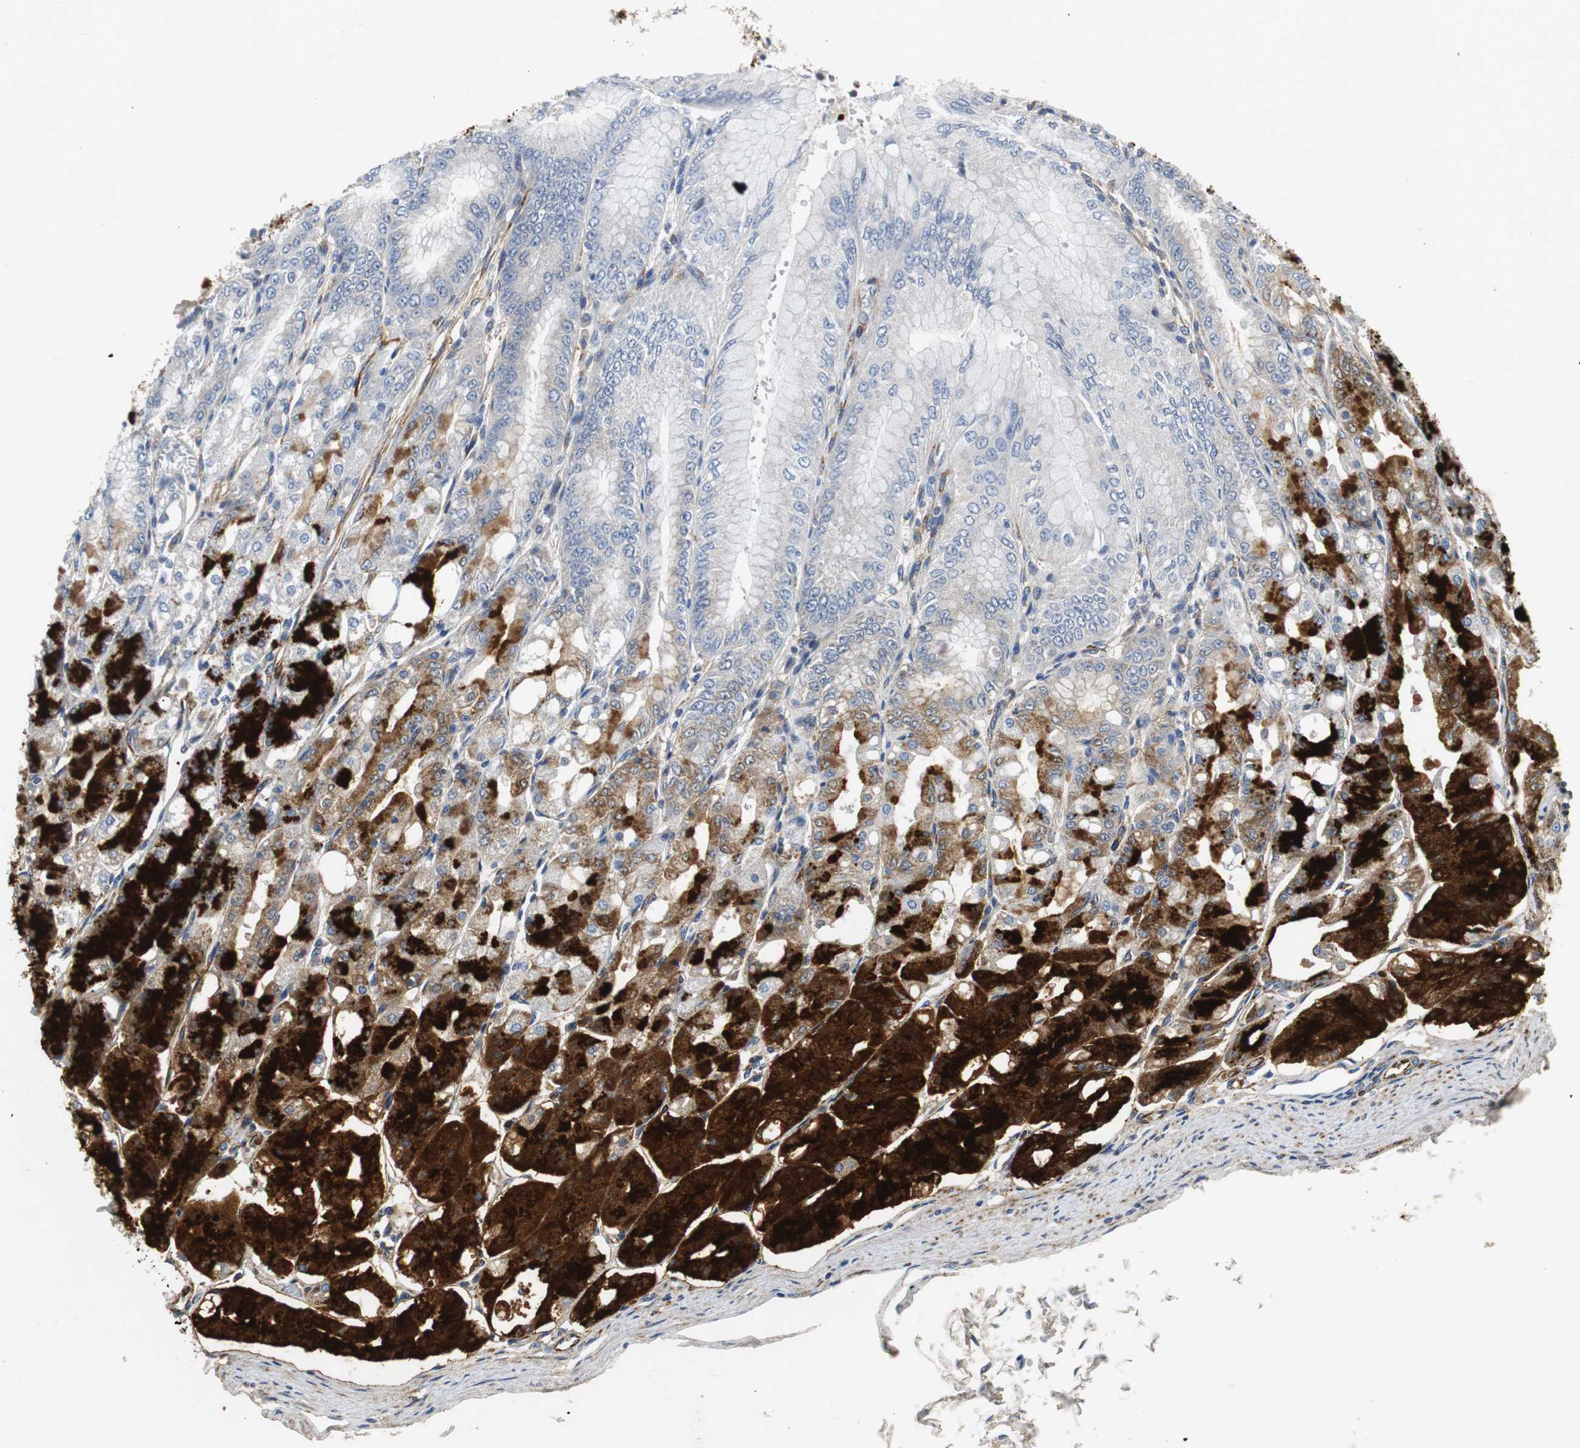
{"staining": {"intensity": "strong", "quantity": "25%-75%", "location": "cytoplasmic/membranous"}, "tissue": "stomach", "cell_type": "Glandular cells", "image_type": "normal", "snomed": [{"axis": "morphology", "description": "Normal tissue, NOS"}, {"axis": "topography", "description": "Stomach, lower"}], "caption": "Immunohistochemistry micrograph of normal stomach stained for a protein (brown), which displays high levels of strong cytoplasmic/membranous expression in about 25%-75% of glandular cells.", "gene": "ISCU", "patient": {"sex": "male", "age": 71}}